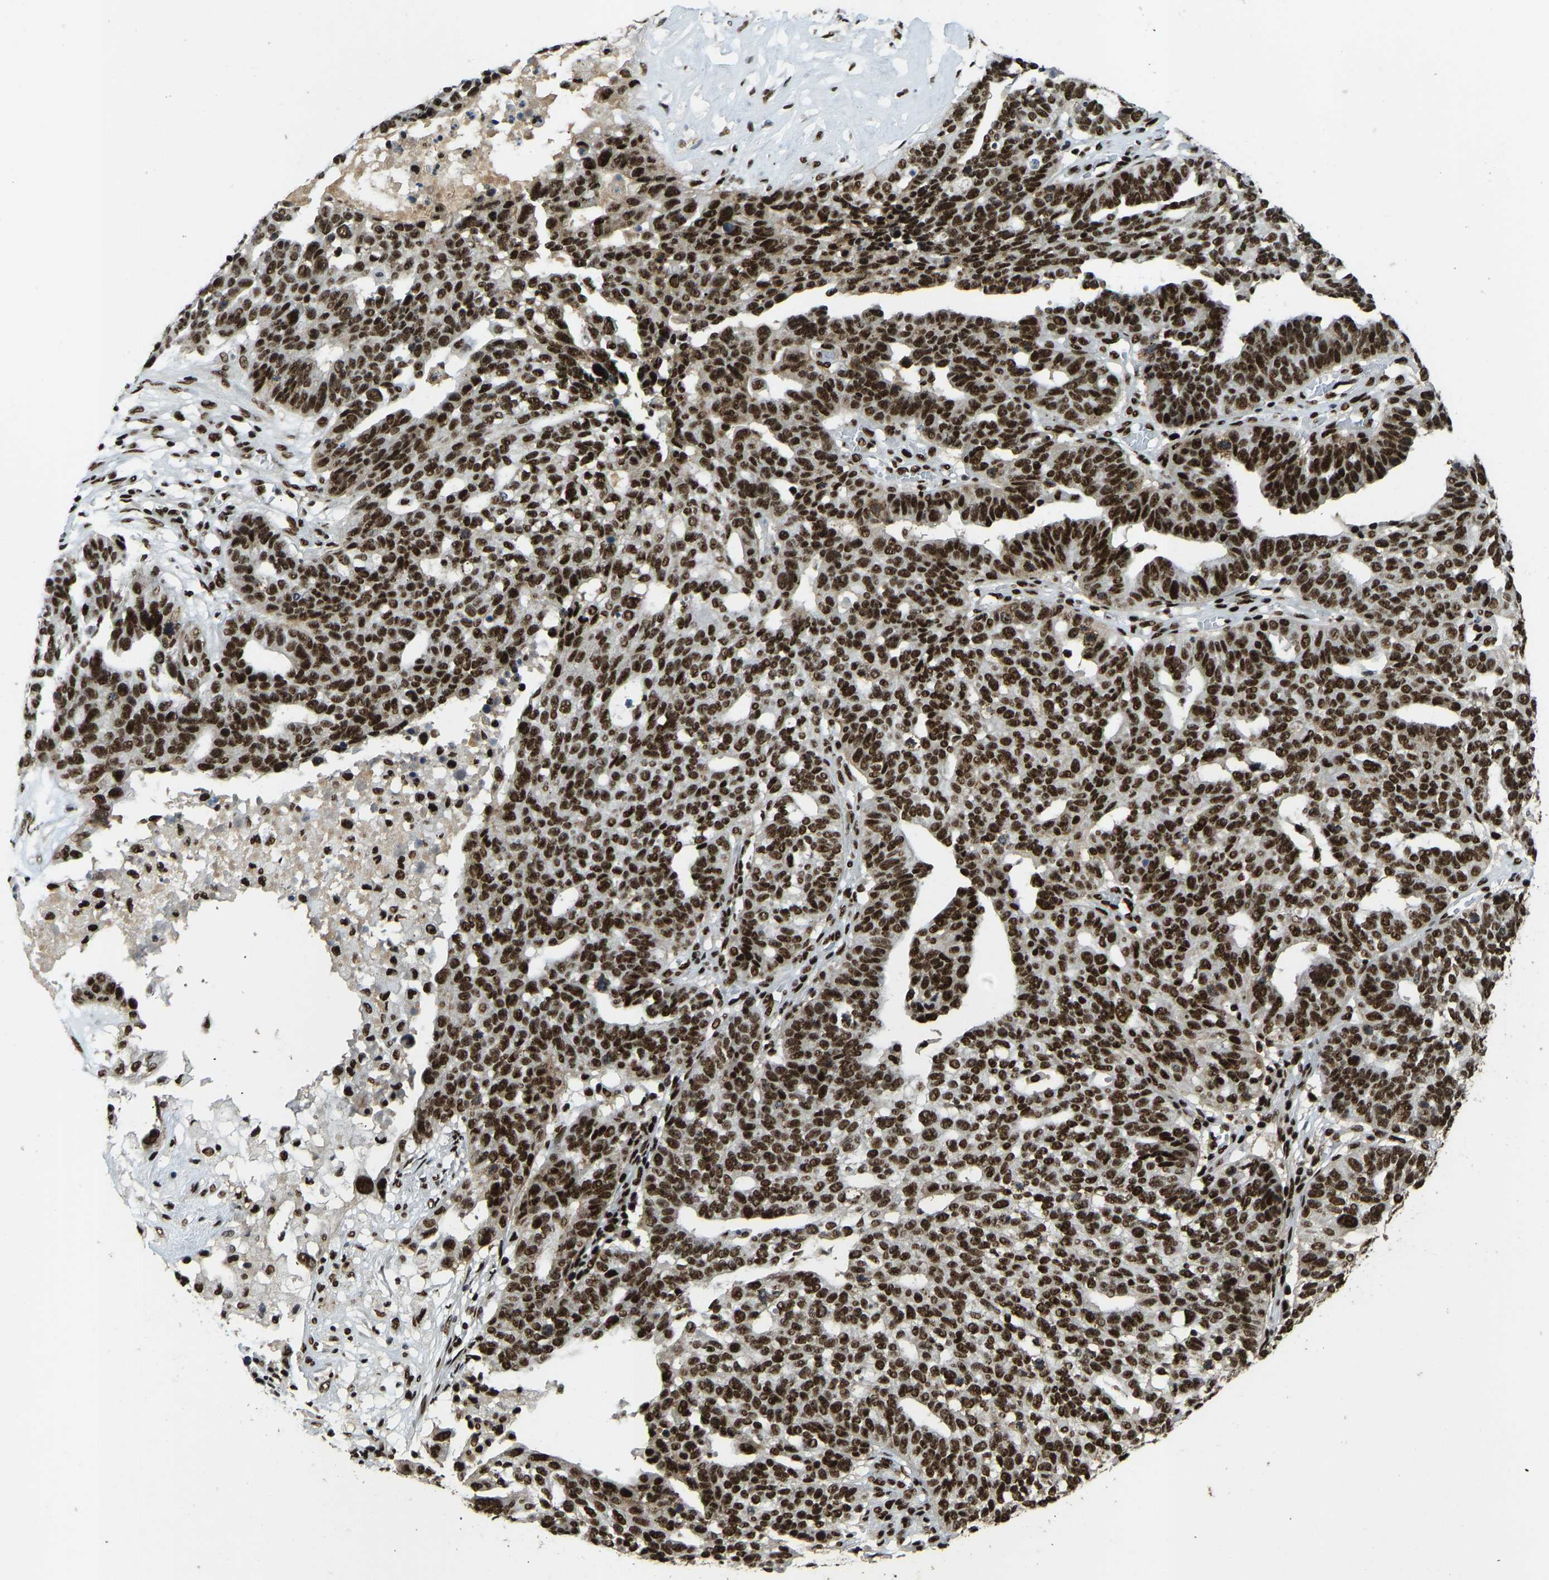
{"staining": {"intensity": "strong", "quantity": ">75%", "location": "nuclear"}, "tissue": "ovarian cancer", "cell_type": "Tumor cells", "image_type": "cancer", "snomed": [{"axis": "morphology", "description": "Cystadenocarcinoma, serous, NOS"}, {"axis": "topography", "description": "Ovary"}], "caption": "Immunohistochemistry (IHC) micrograph of neoplastic tissue: serous cystadenocarcinoma (ovarian) stained using immunohistochemistry (IHC) displays high levels of strong protein expression localized specifically in the nuclear of tumor cells, appearing as a nuclear brown color.", "gene": "FOXK1", "patient": {"sex": "female", "age": 59}}